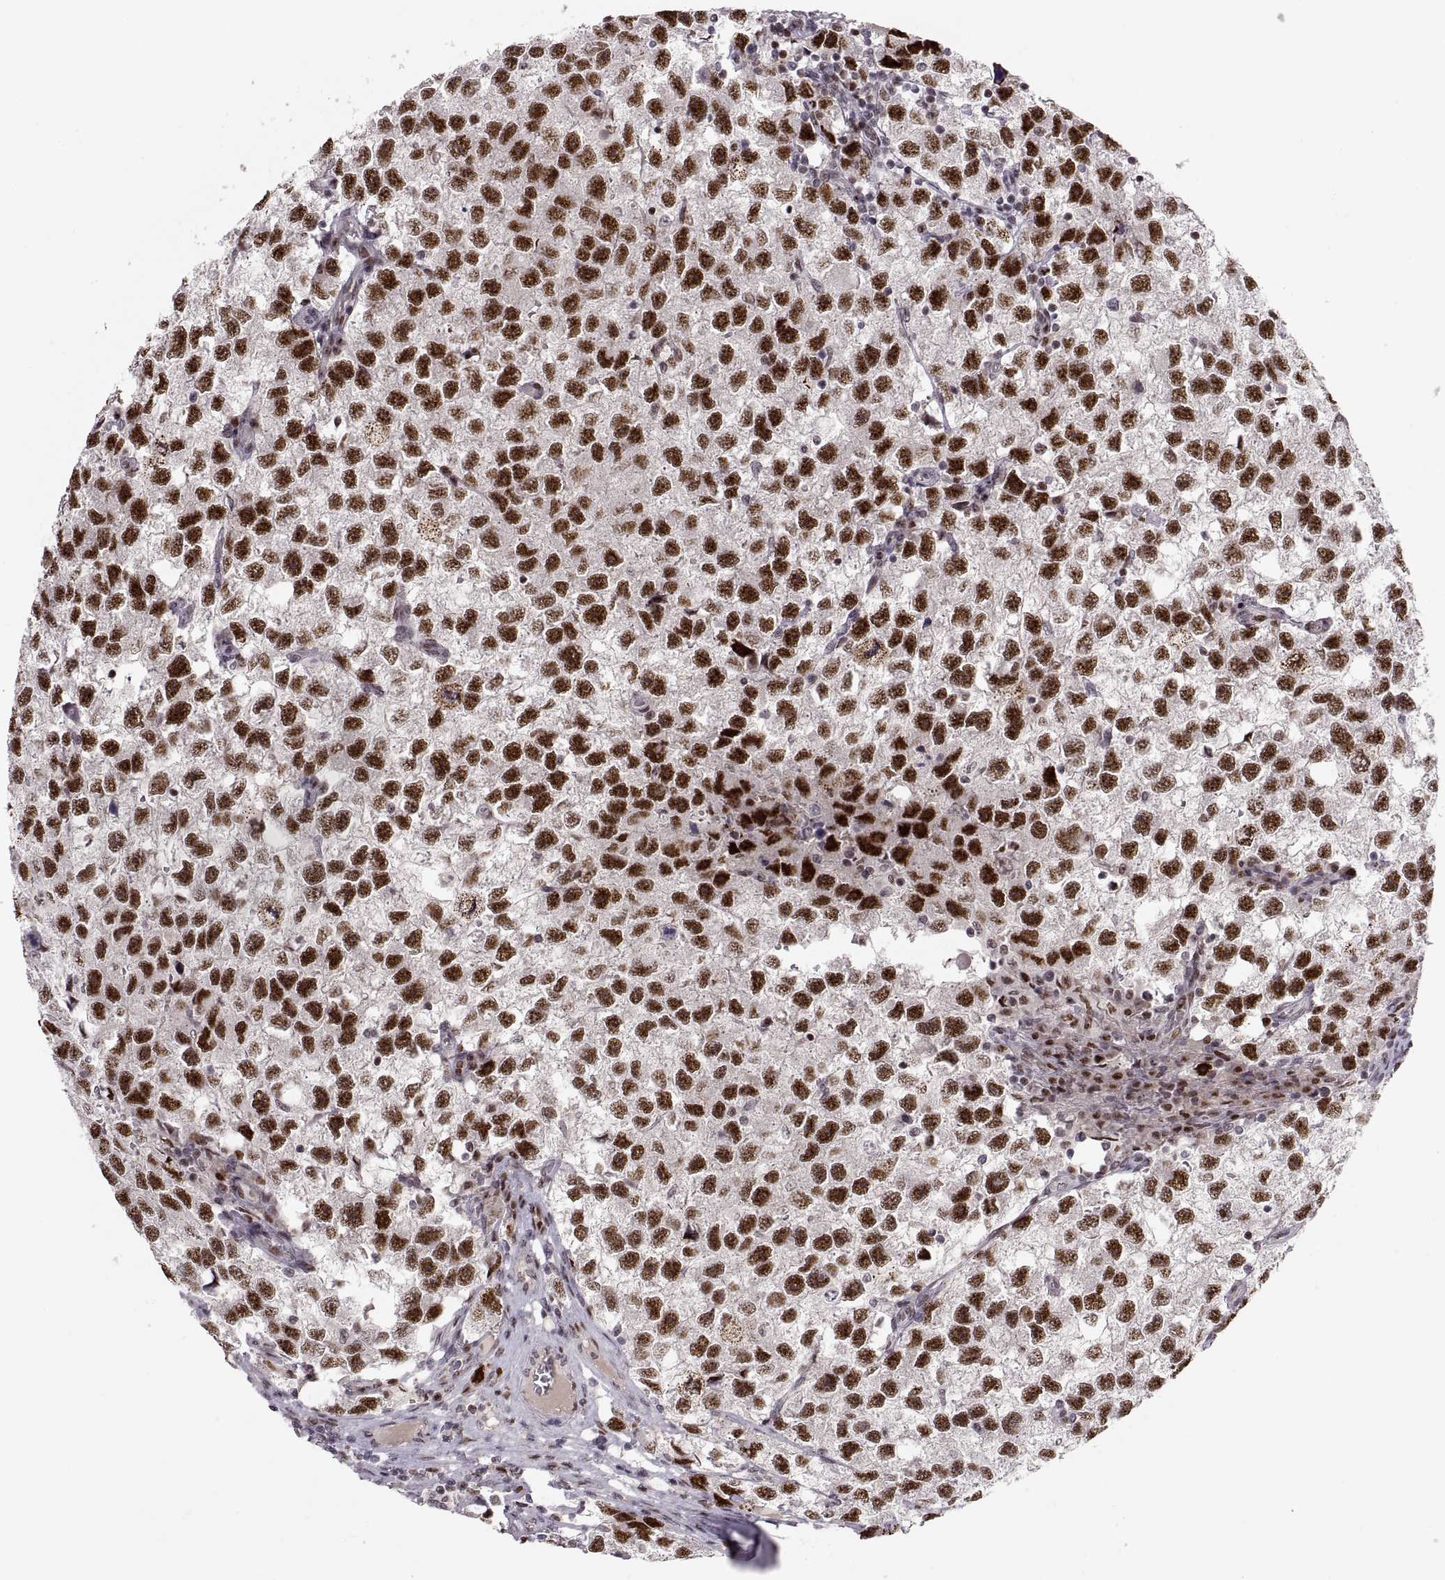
{"staining": {"intensity": "strong", "quantity": ">75%", "location": "nuclear"}, "tissue": "testis cancer", "cell_type": "Tumor cells", "image_type": "cancer", "snomed": [{"axis": "morphology", "description": "Seminoma, NOS"}, {"axis": "topography", "description": "Testis"}], "caption": "A histopathology image of testis cancer stained for a protein shows strong nuclear brown staining in tumor cells.", "gene": "SNAI1", "patient": {"sex": "male", "age": 26}}